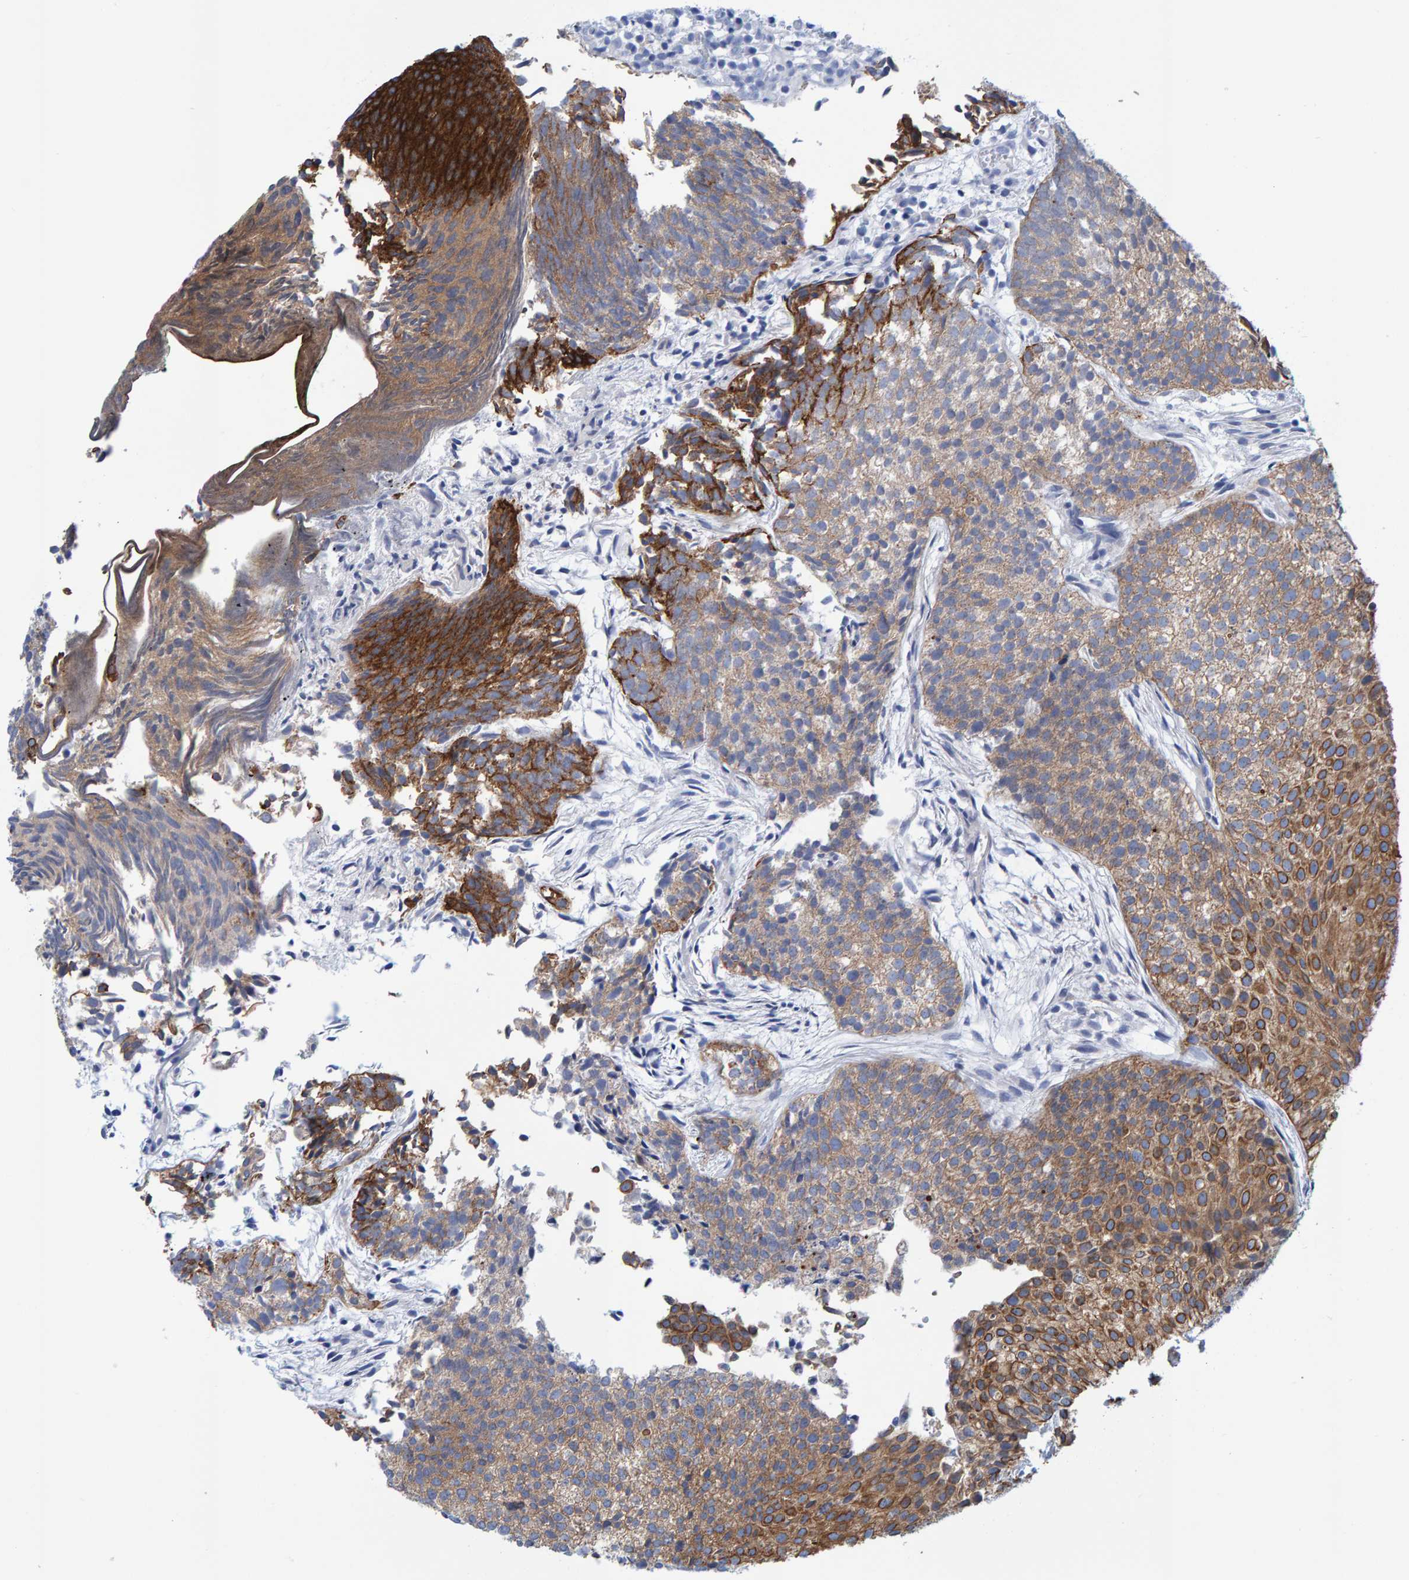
{"staining": {"intensity": "moderate", "quantity": ">75%", "location": "cytoplasmic/membranous"}, "tissue": "urothelial cancer", "cell_type": "Tumor cells", "image_type": "cancer", "snomed": [{"axis": "morphology", "description": "Urothelial carcinoma, Low grade"}, {"axis": "topography", "description": "Urinary bladder"}], "caption": "Immunohistochemistry of low-grade urothelial carcinoma displays medium levels of moderate cytoplasmic/membranous staining in approximately >75% of tumor cells.", "gene": "JAKMIP3", "patient": {"sex": "male", "age": 86}}